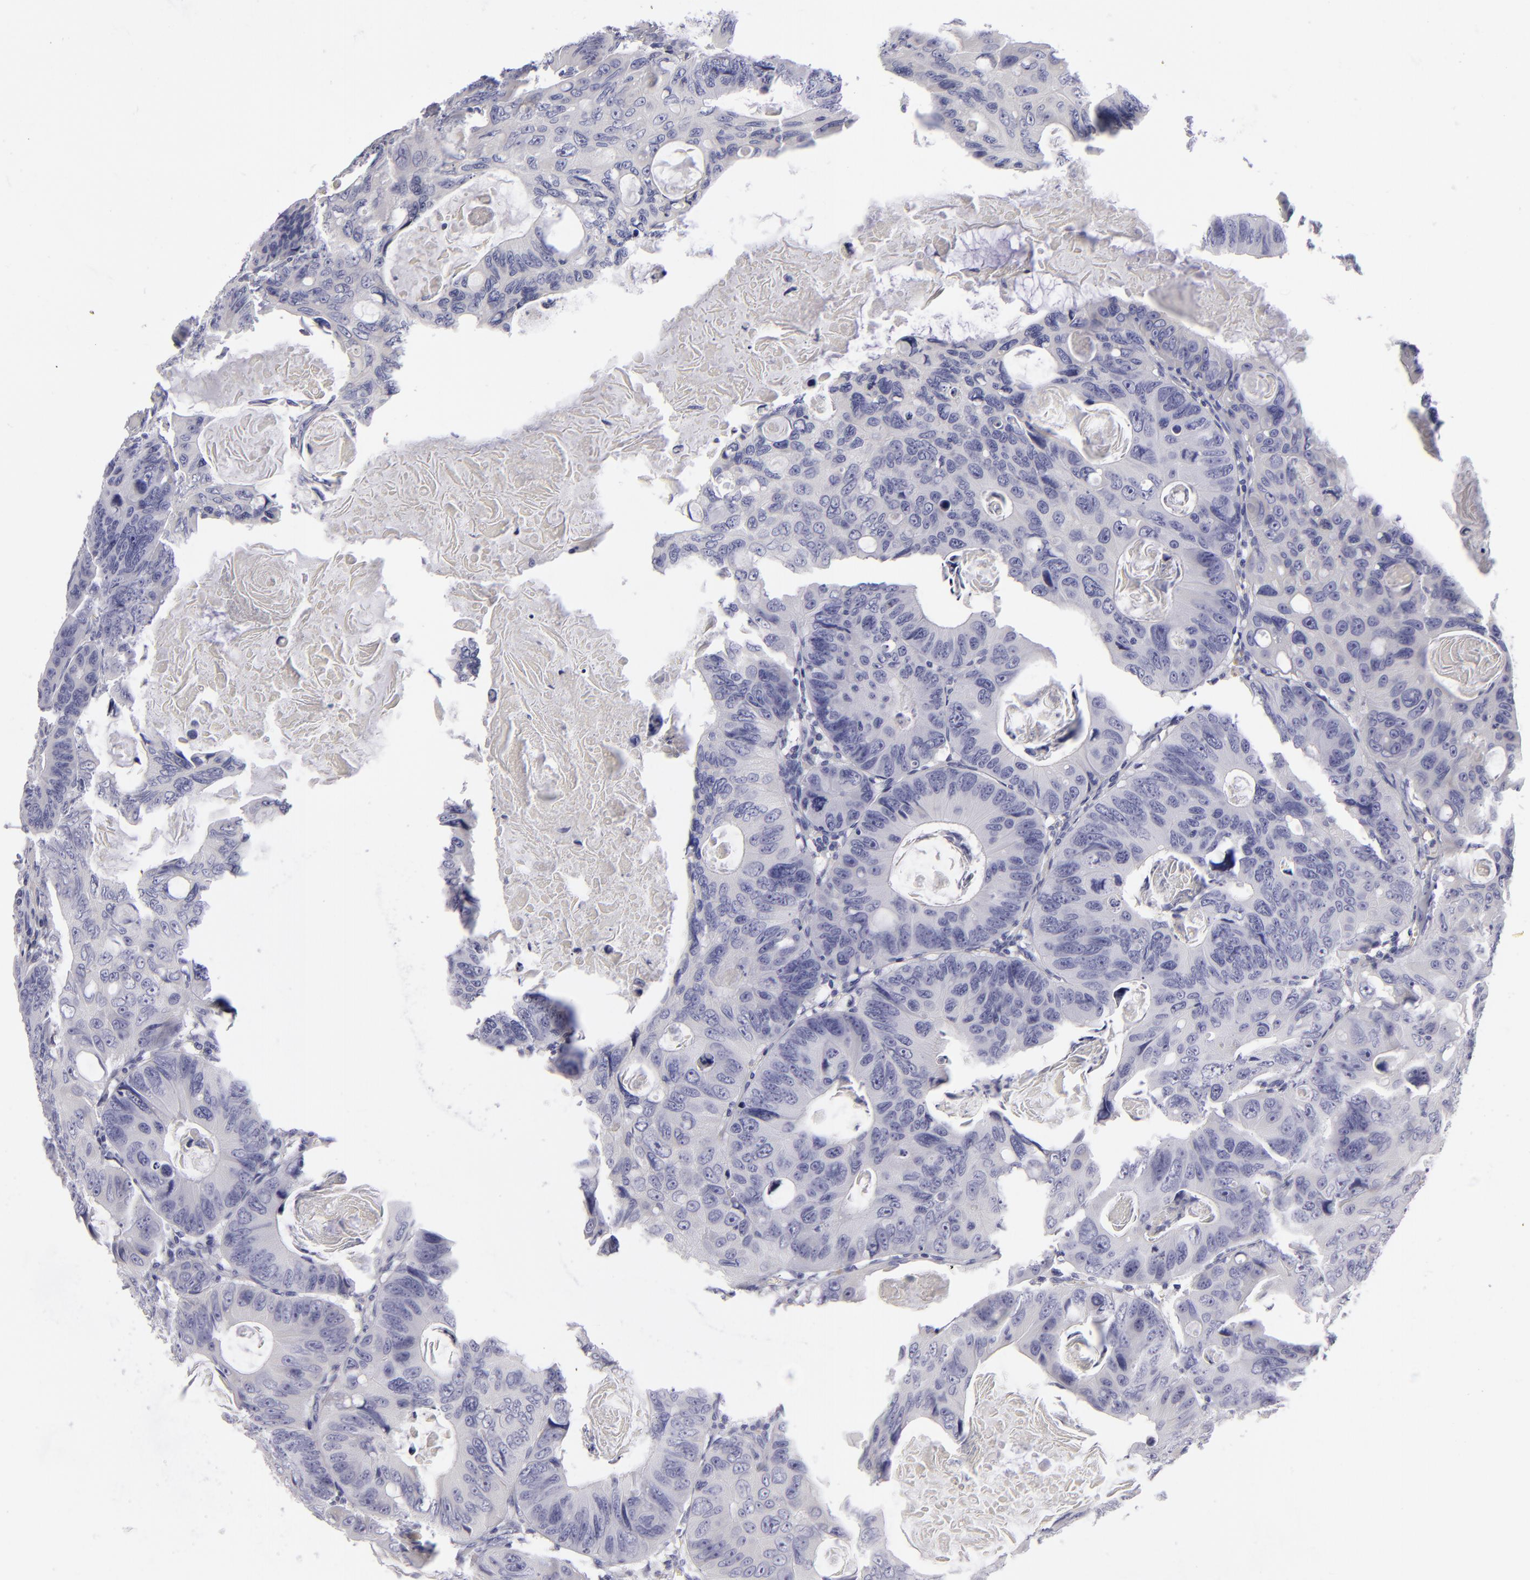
{"staining": {"intensity": "negative", "quantity": "none", "location": "none"}, "tissue": "colorectal cancer", "cell_type": "Tumor cells", "image_type": "cancer", "snomed": [{"axis": "morphology", "description": "Adenocarcinoma, NOS"}, {"axis": "topography", "description": "Colon"}], "caption": "DAB (3,3'-diaminobenzidine) immunohistochemical staining of human adenocarcinoma (colorectal) shows no significant expression in tumor cells.", "gene": "CD22", "patient": {"sex": "female", "age": 55}}